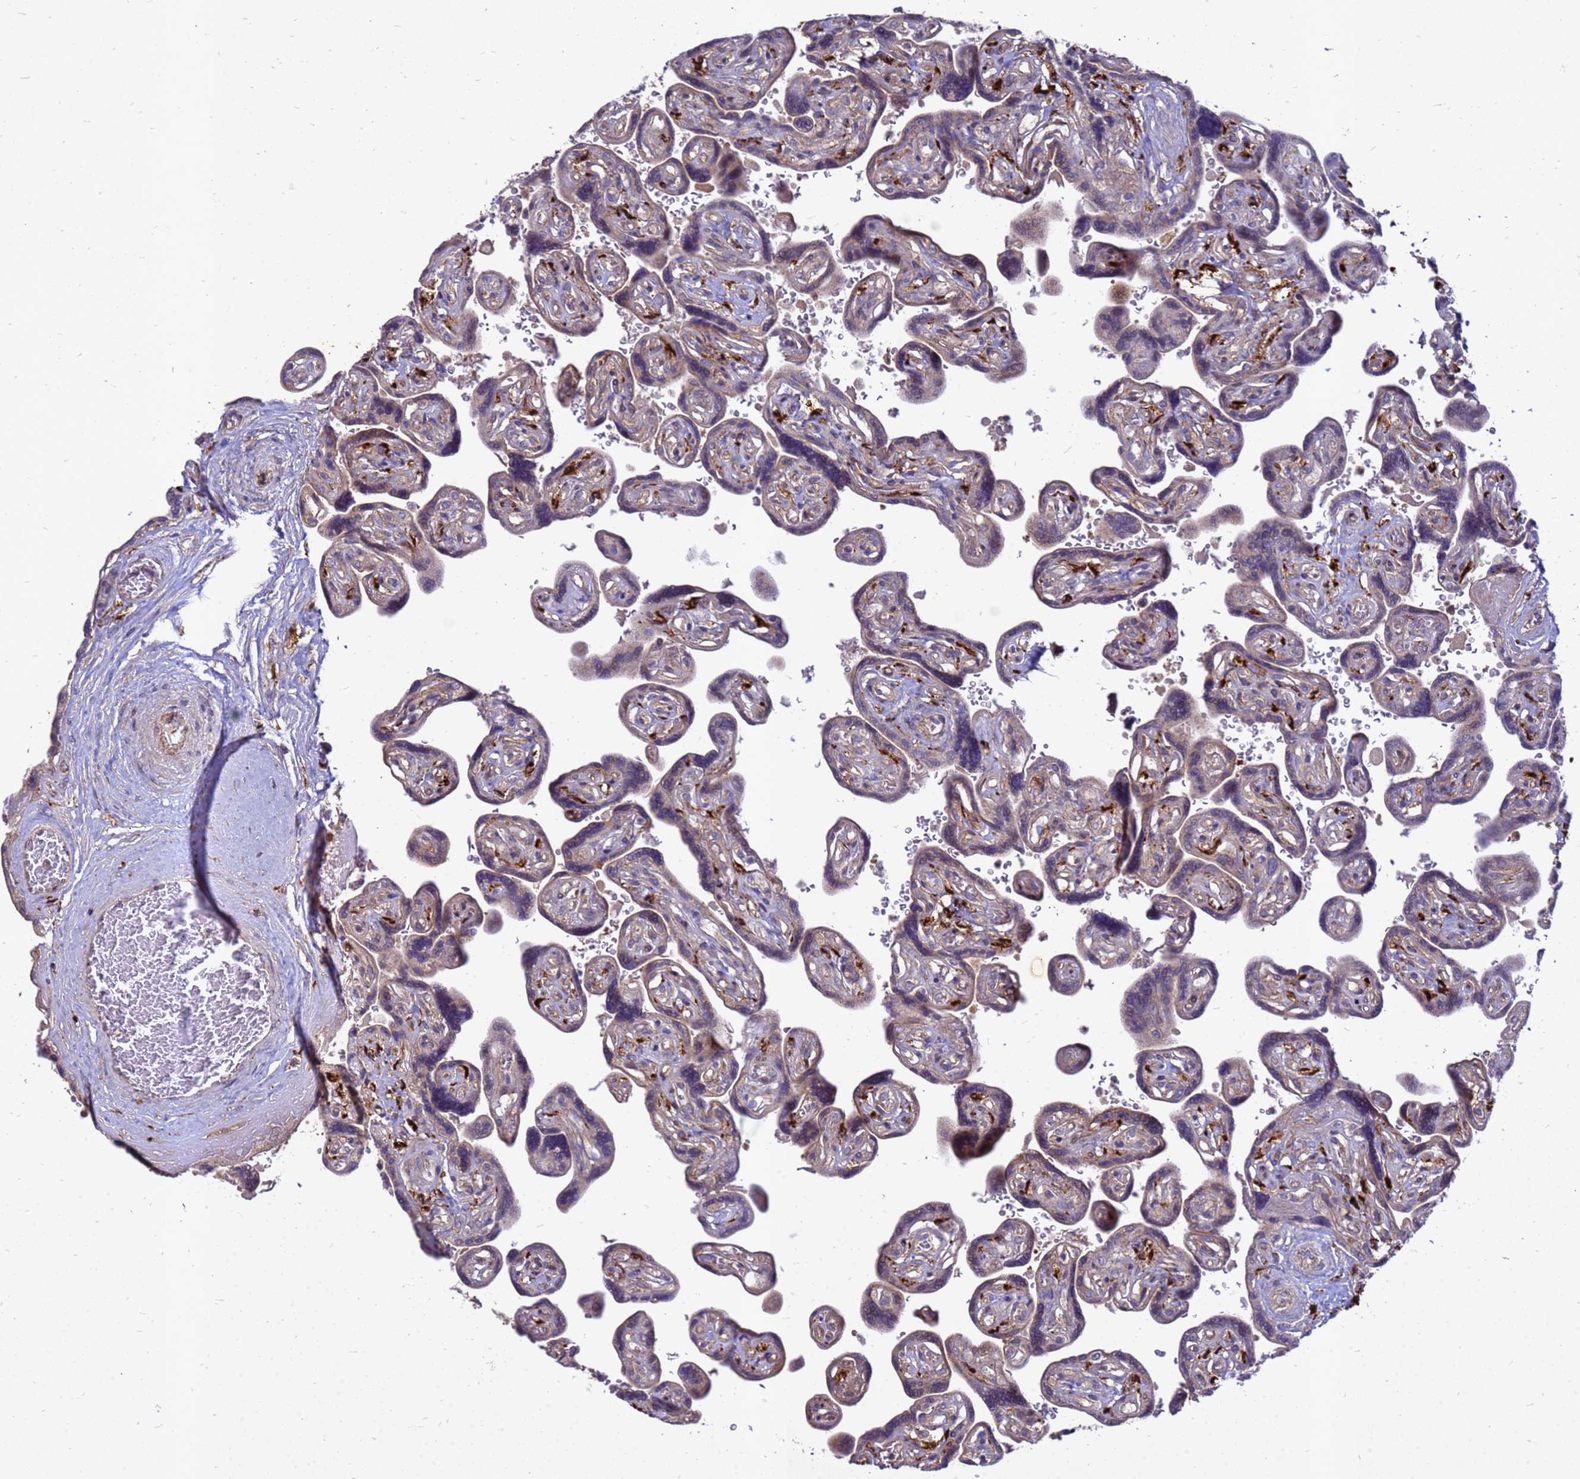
{"staining": {"intensity": "moderate", "quantity": "25%-75%", "location": "cytoplasmic/membranous"}, "tissue": "placenta", "cell_type": "Decidual cells", "image_type": "normal", "snomed": [{"axis": "morphology", "description": "Normal tissue, NOS"}, {"axis": "topography", "description": "Placenta"}], "caption": "A micrograph of placenta stained for a protein exhibits moderate cytoplasmic/membranous brown staining in decidual cells. Nuclei are stained in blue.", "gene": "RNF215", "patient": {"sex": "female", "age": 32}}